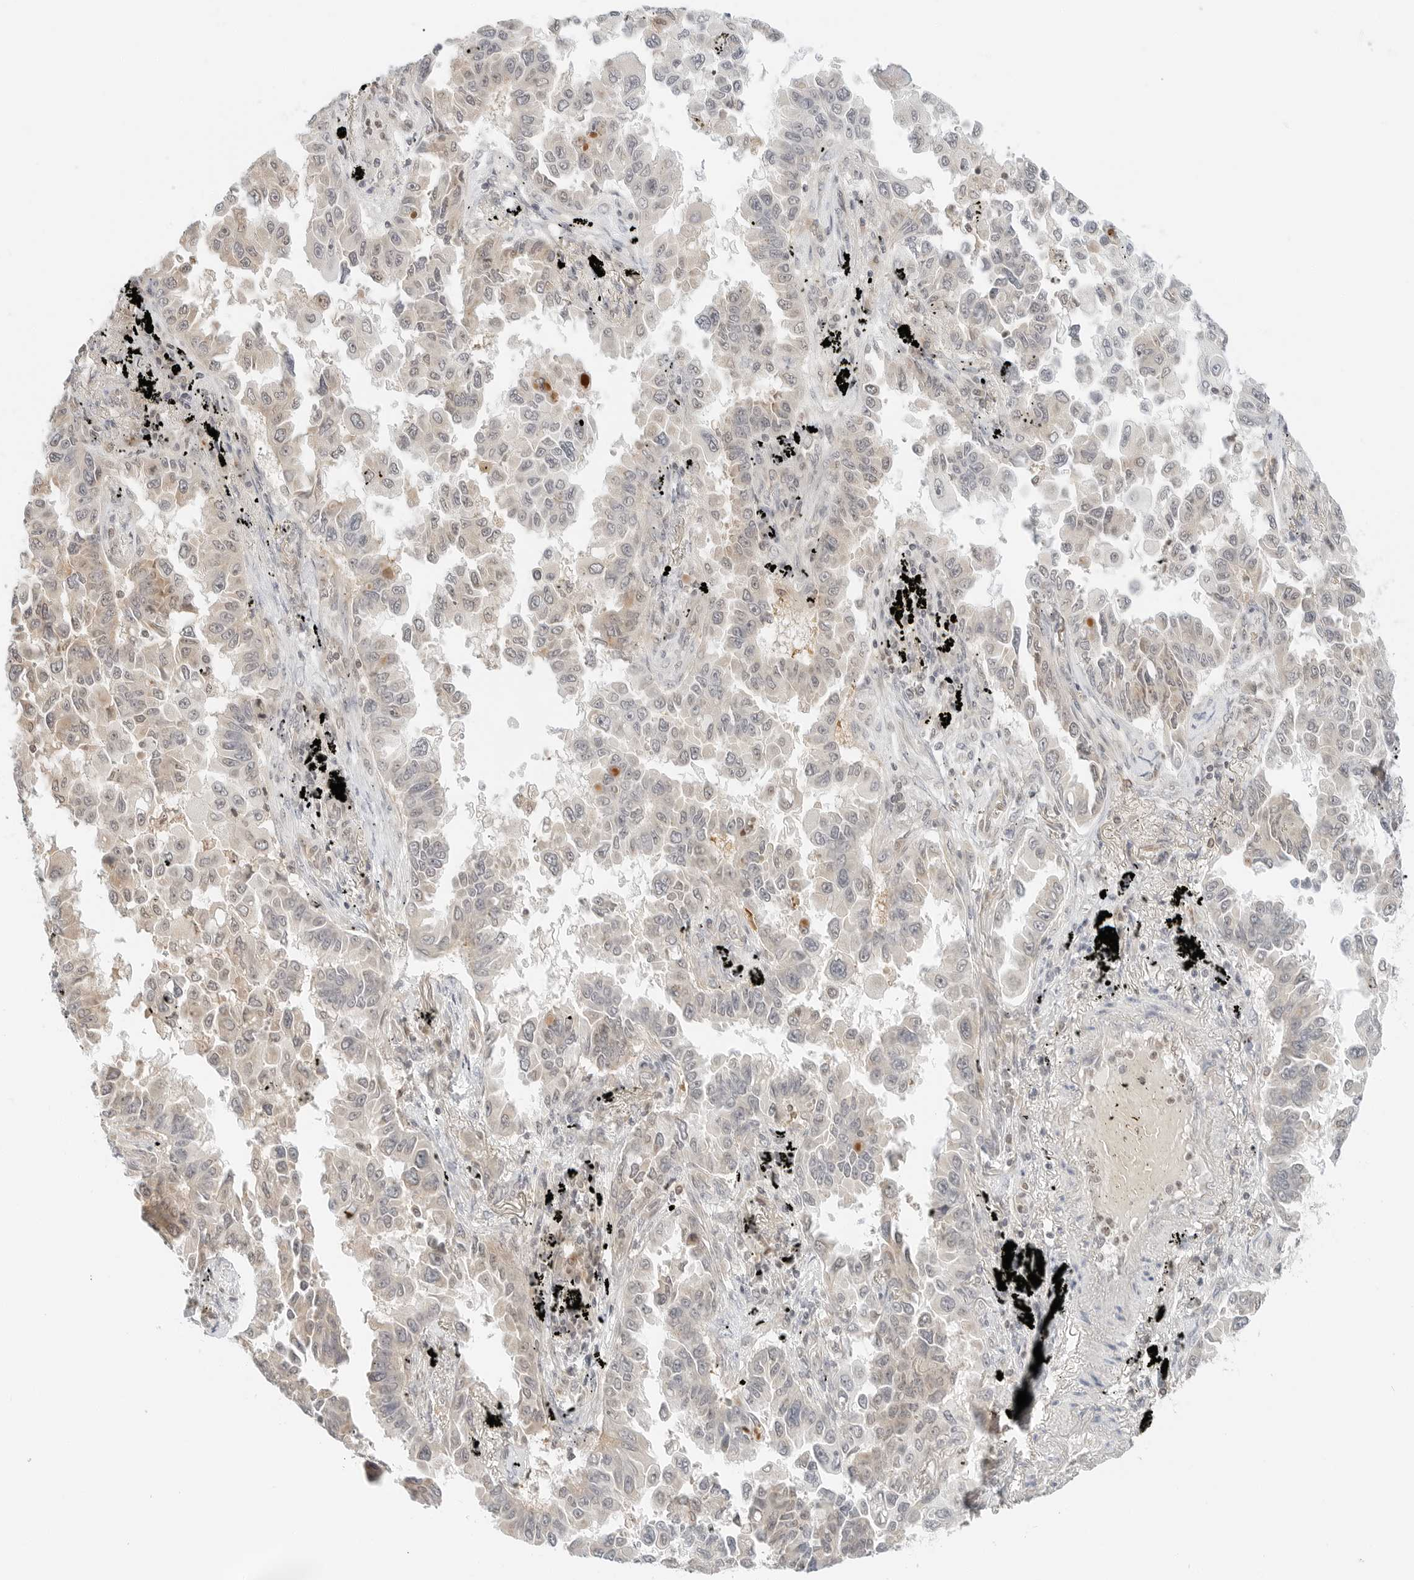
{"staining": {"intensity": "weak", "quantity": "25%-75%", "location": "cytoplasmic/membranous"}, "tissue": "lung cancer", "cell_type": "Tumor cells", "image_type": "cancer", "snomed": [{"axis": "morphology", "description": "Adenocarcinoma, NOS"}, {"axis": "topography", "description": "Lung"}], "caption": "The immunohistochemical stain shows weak cytoplasmic/membranous expression in tumor cells of lung adenocarcinoma tissue.", "gene": "IQCC", "patient": {"sex": "female", "age": 67}}